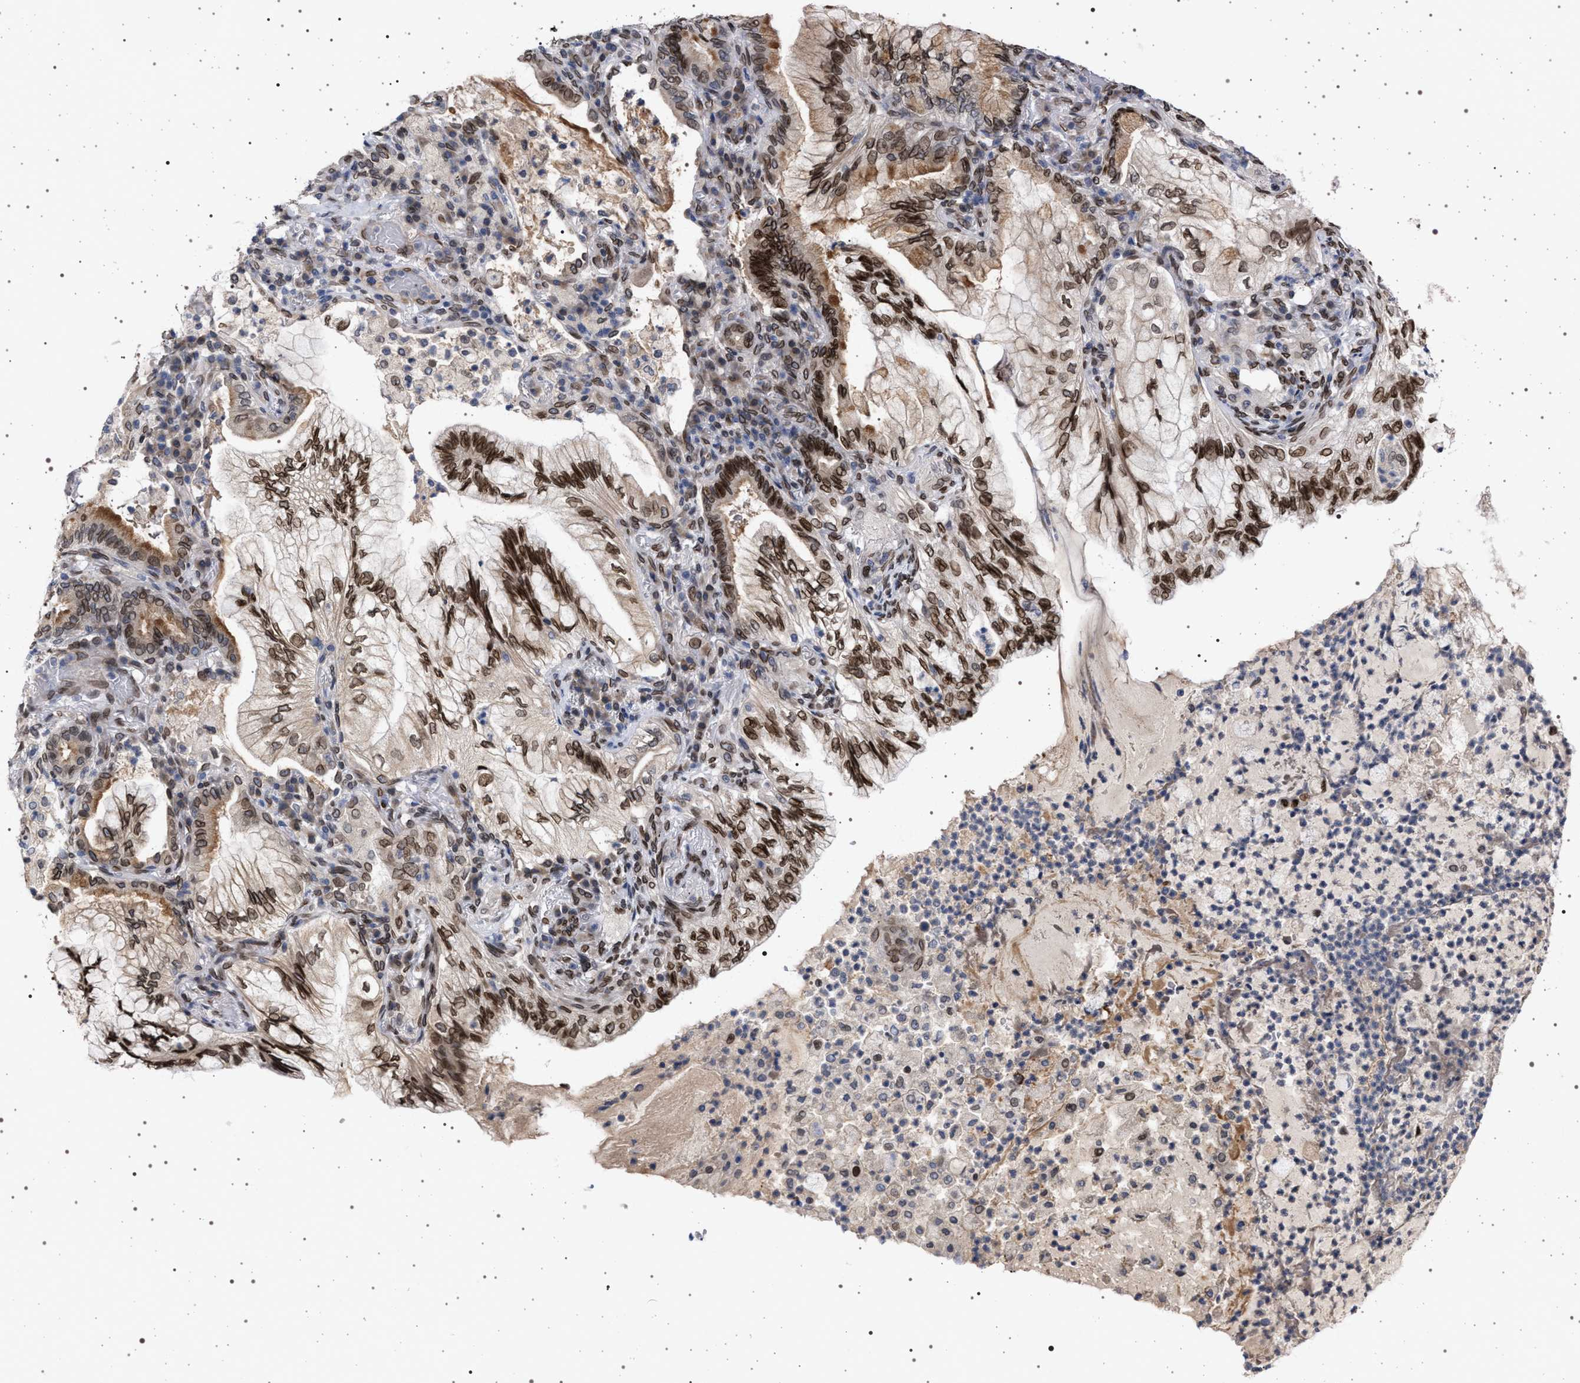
{"staining": {"intensity": "strong", "quantity": ">75%", "location": "cytoplasmic/membranous,nuclear"}, "tissue": "lung cancer", "cell_type": "Tumor cells", "image_type": "cancer", "snomed": [{"axis": "morphology", "description": "Adenocarcinoma, NOS"}, {"axis": "topography", "description": "Lung"}], "caption": "This photomicrograph demonstrates lung adenocarcinoma stained with immunohistochemistry (IHC) to label a protein in brown. The cytoplasmic/membranous and nuclear of tumor cells show strong positivity for the protein. Nuclei are counter-stained blue.", "gene": "ING2", "patient": {"sex": "female", "age": 70}}